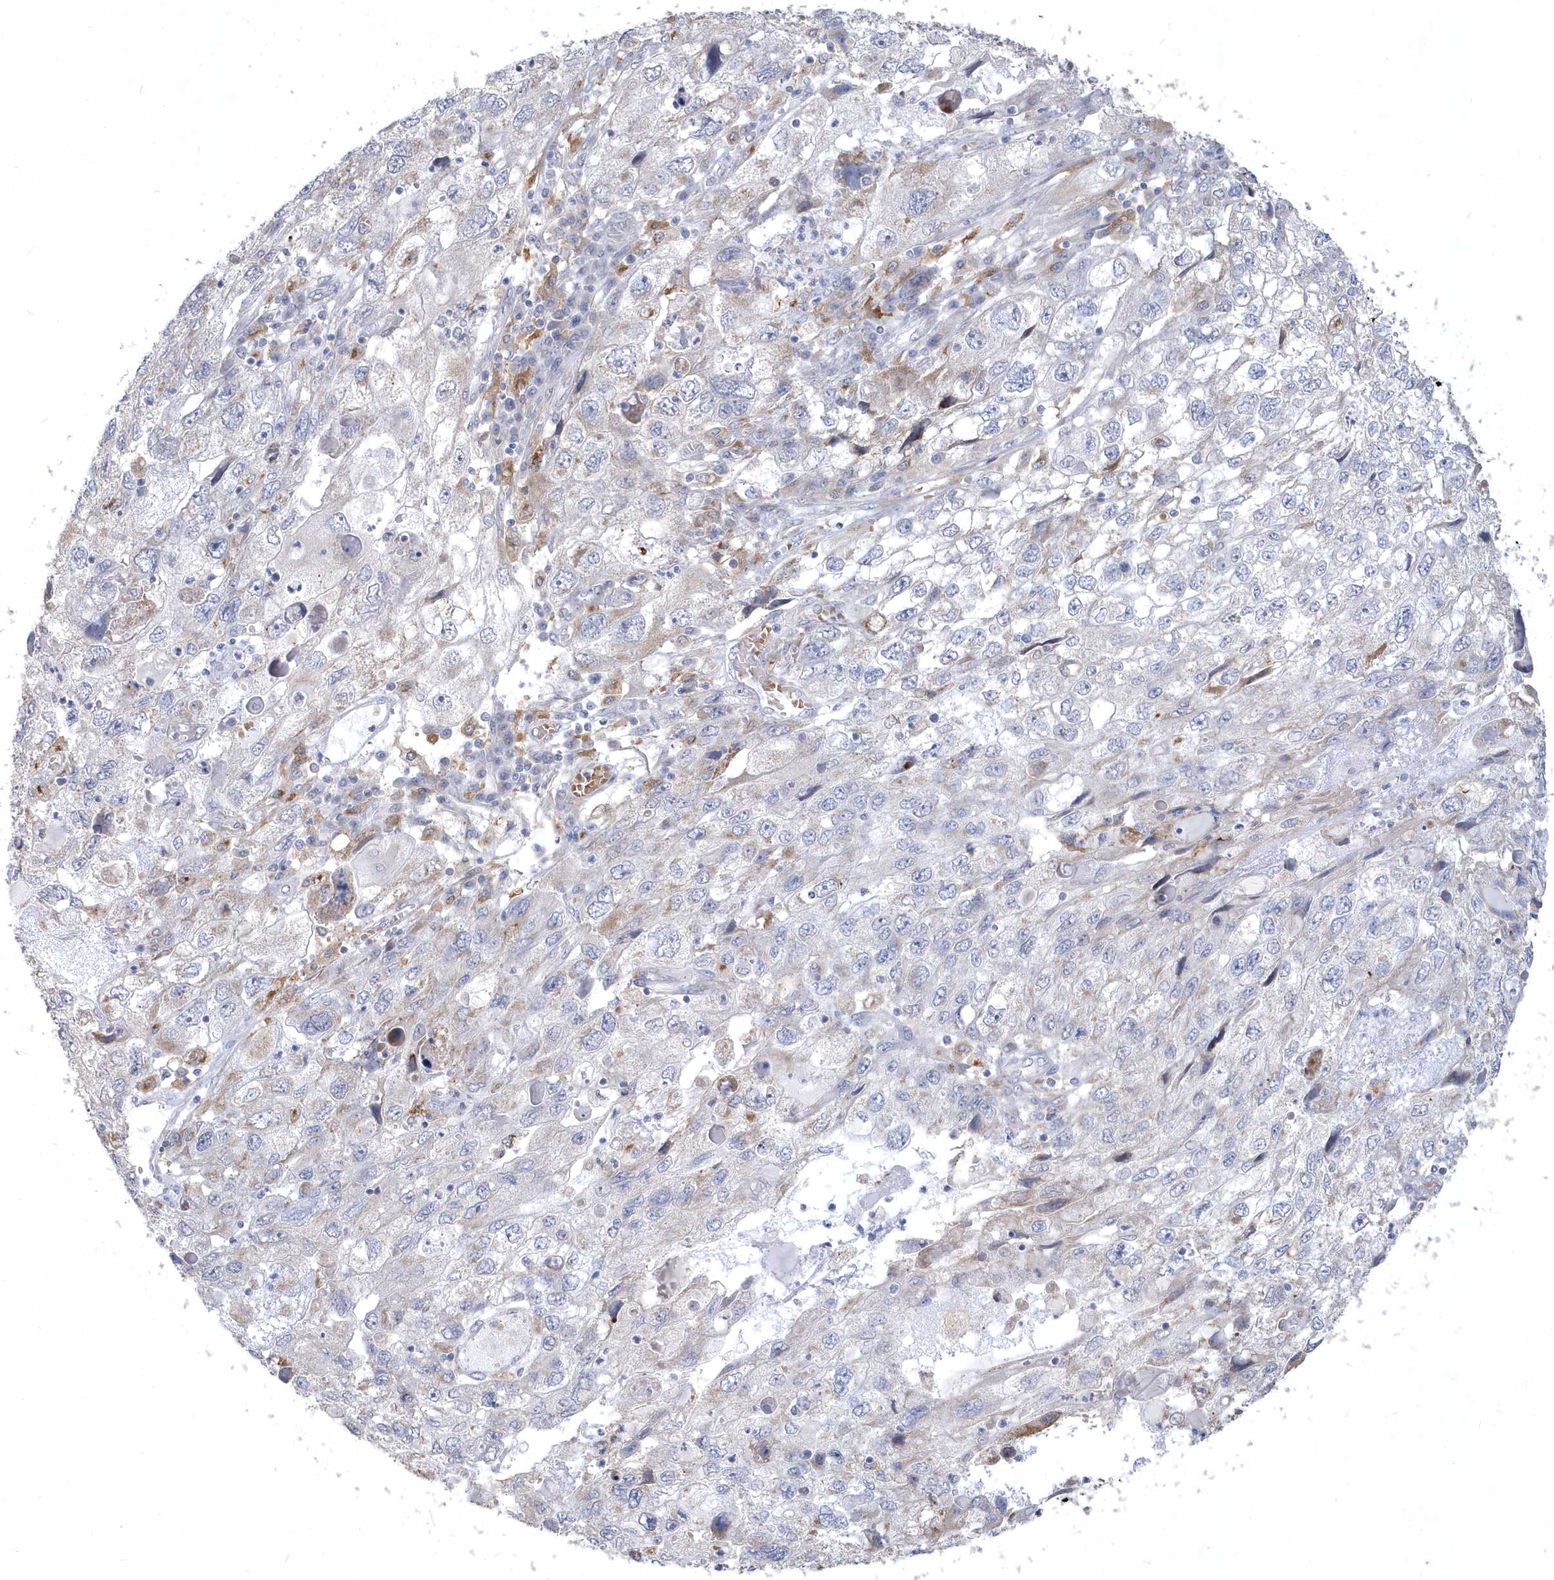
{"staining": {"intensity": "weak", "quantity": "<25%", "location": "cytoplasmic/membranous"}, "tissue": "endometrial cancer", "cell_type": "Tumor cells", "image_type": "cancer", "snomed": [{"axis": "morphology", "description": "Adenocarcinoma, NOS"}, {"axis": "topography", "description": "Endometrium"}], "caption": "The image displays no staining of tumor cells in adenocarcinoma (endometrial).", "gene": "TSPEAR", "patient": {"sex": "female", "age": 49}}